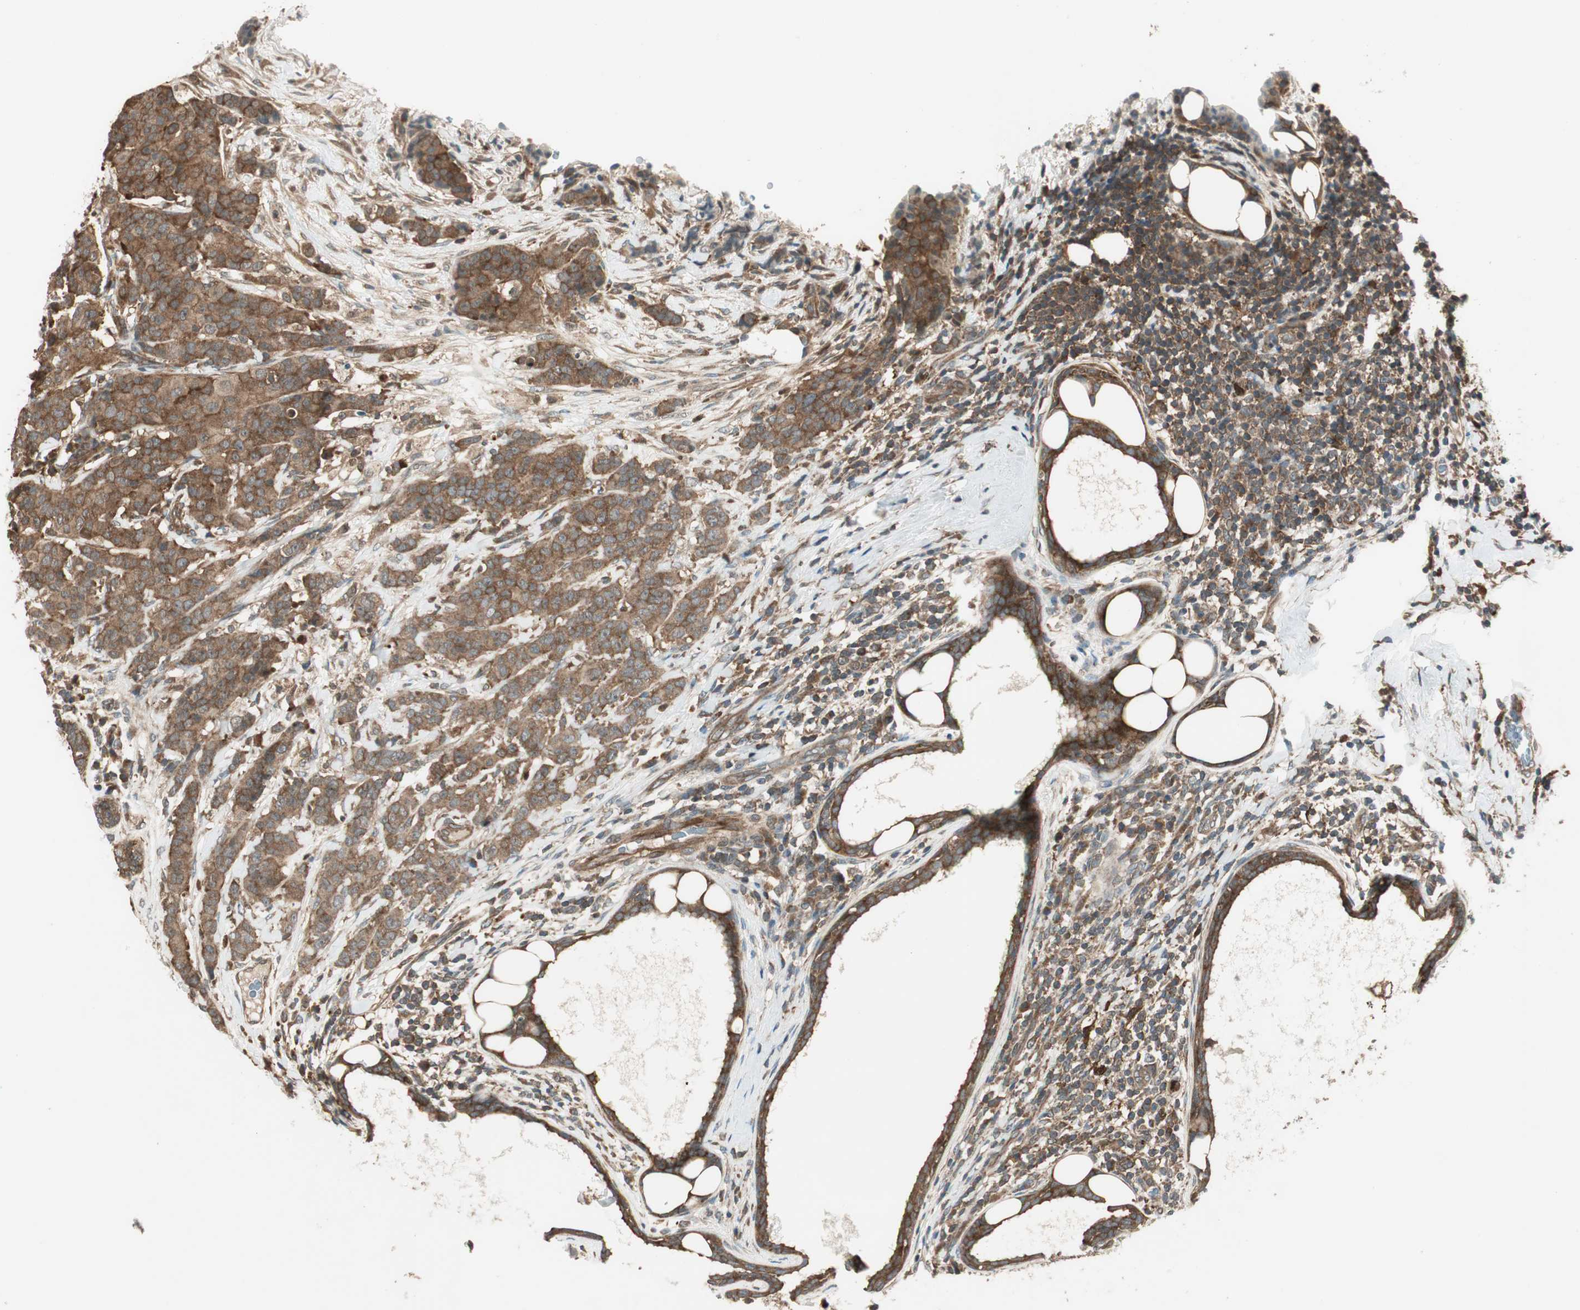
{"staining": {"intensity": "strong", "quantity": ">75%", "location": "cytoplasmic/membranous"}, "tissue": "breast cancer", "cell_type": "Tumor cells", "image_type": "cancer", "snomed": [{"axis": "morphology", "description": "Duct carcinoma"}, {"axis": "topography", "description": "Breast"}], "caption": "Immunohistochemical staining of human breast cancer displays strong cytoplasmic/membranous protein expression in approximately >75% of tumor cells. The protein is shown in brown color, while the nuclei are stained blue.", "gene": "CNOT4", "patient": {"sex": "female", "age": 40}}